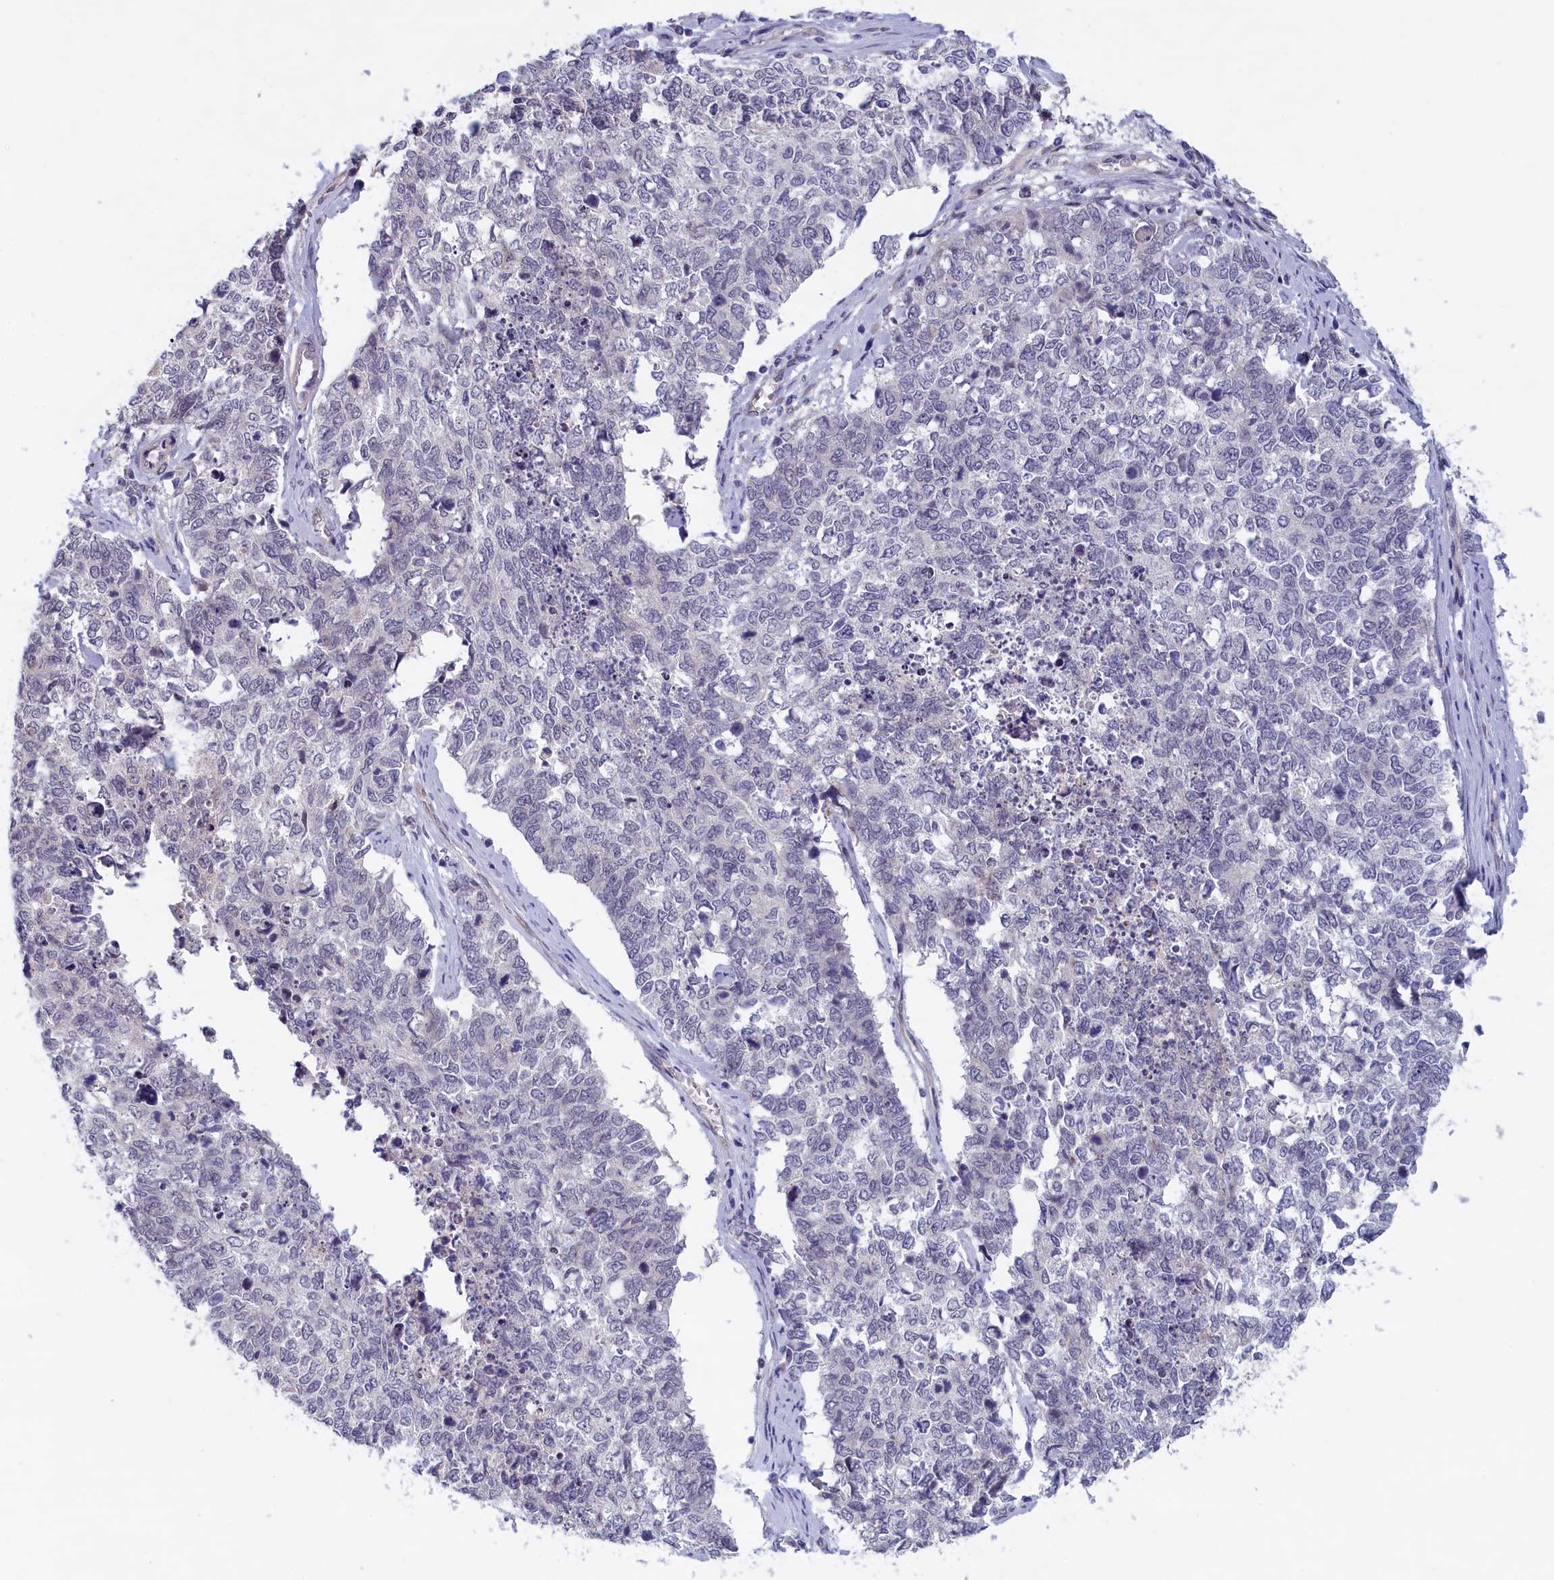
{"staining": {"intensity": "negative", "quantity": "none", "location": "none"}, "tissue": "cervical cancer", "cell_type": "Tumor cells", "image_type": "cancer", "snomed": [{"axis": "morphology", "description": "Squamous cell carcinoma, NOS"}, {"axis": "topography", "description": "Cervix"}], "caption": "Tumor cells show no significant staining in cervical squamous cell carcinoma. (Brightfield microscopy of DAB immunohistochemistry (IHC) at high magnification).", "gene": "IGFALS", "patient": {"sex": "female", "age": 63}}